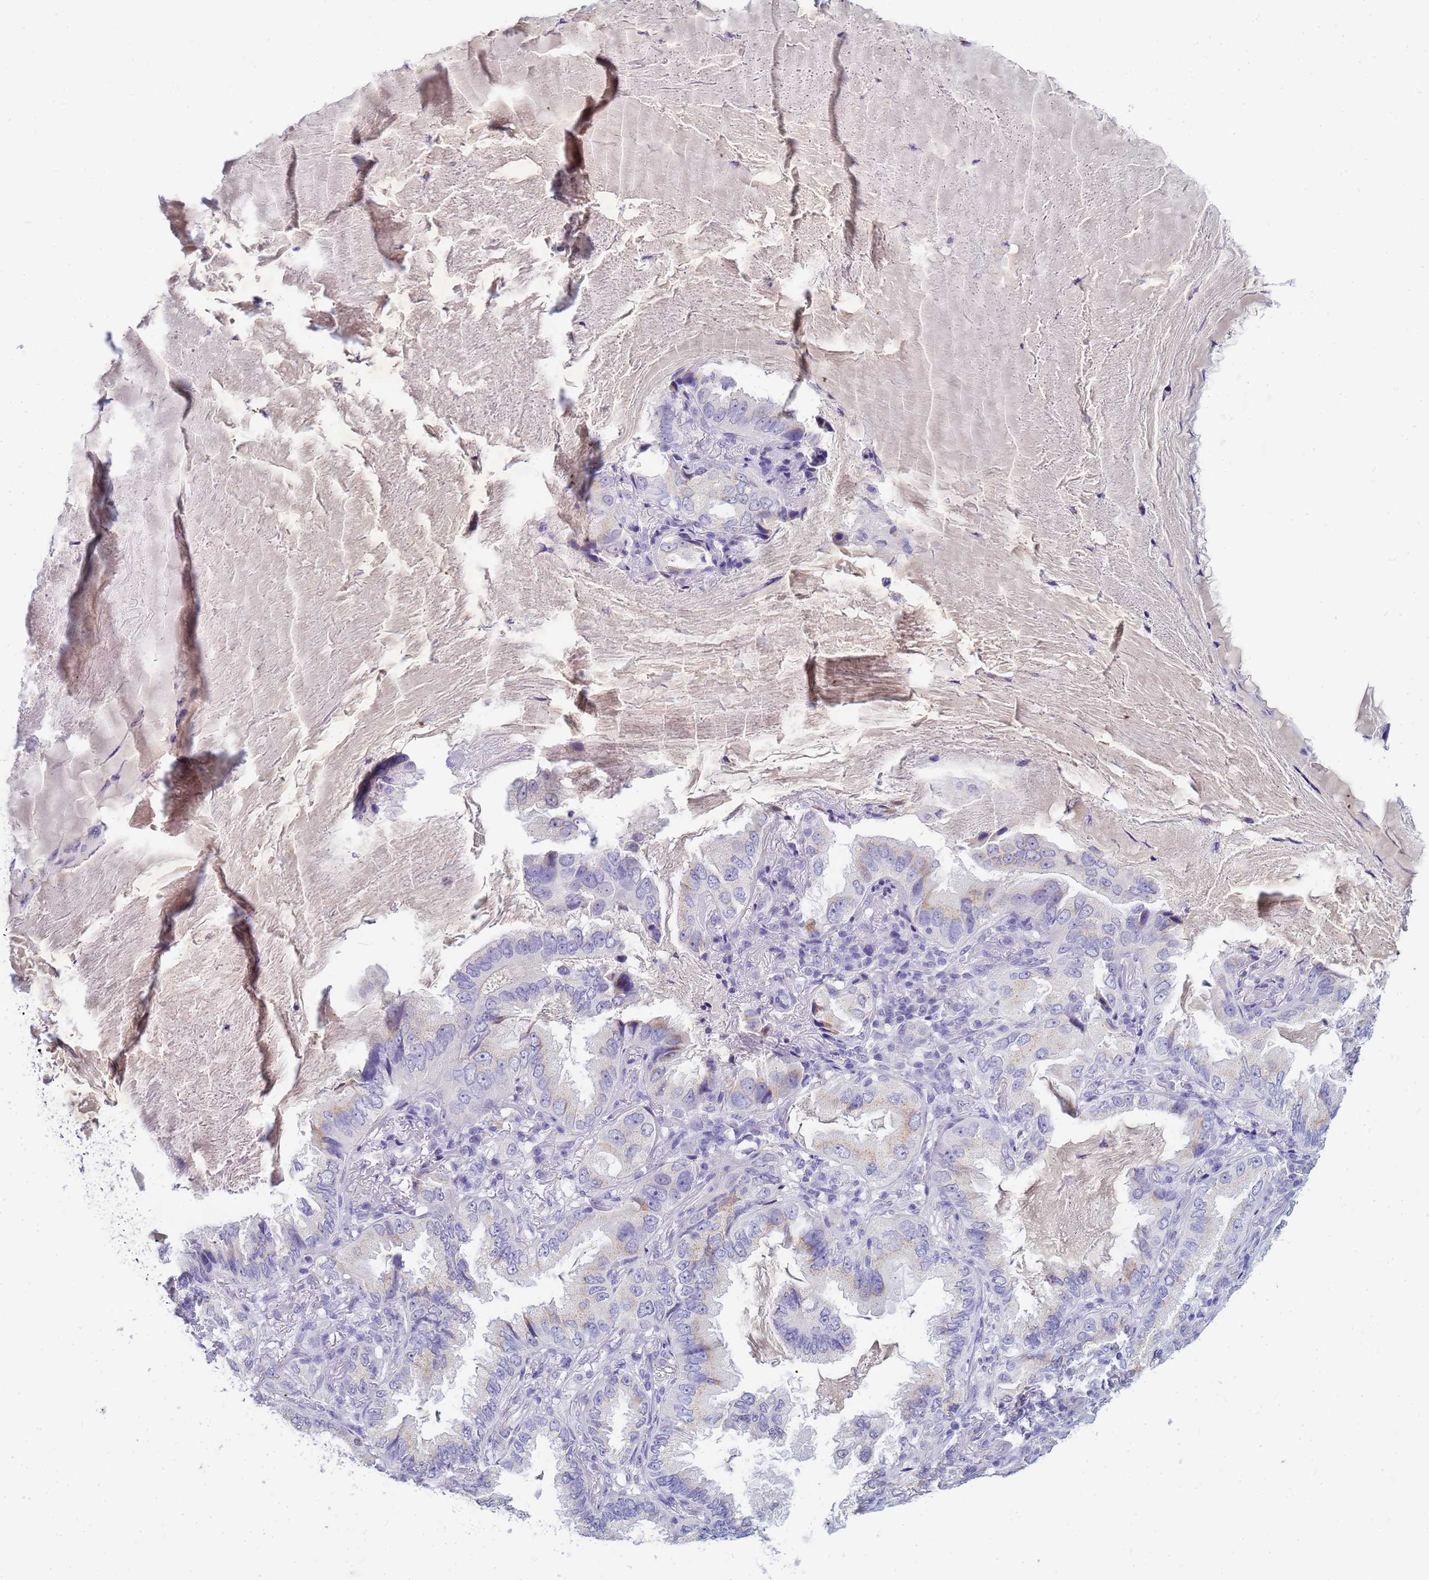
{"staining": {"intensity": "negative", "quantity": "none", "location": "none"}, "tissue": "lung cancer", "cell_type": "Tumor cells", "image_type": "cancer", "snomed": [{"axis": "morphology", "description": "Adenocarcinoma, NOS"}, {"axis": "topography", "description": "Lung"}], "caption": "Immunohistochemistry (IHC) photomicrograph of human lung cancer stained for a protein (brown), which displays no positivity in tumor cells. (IHC, brightfield microscopy, high magnification).", "gene": "B3GNT8", "patient": {"sex": "female", "age": 69}}